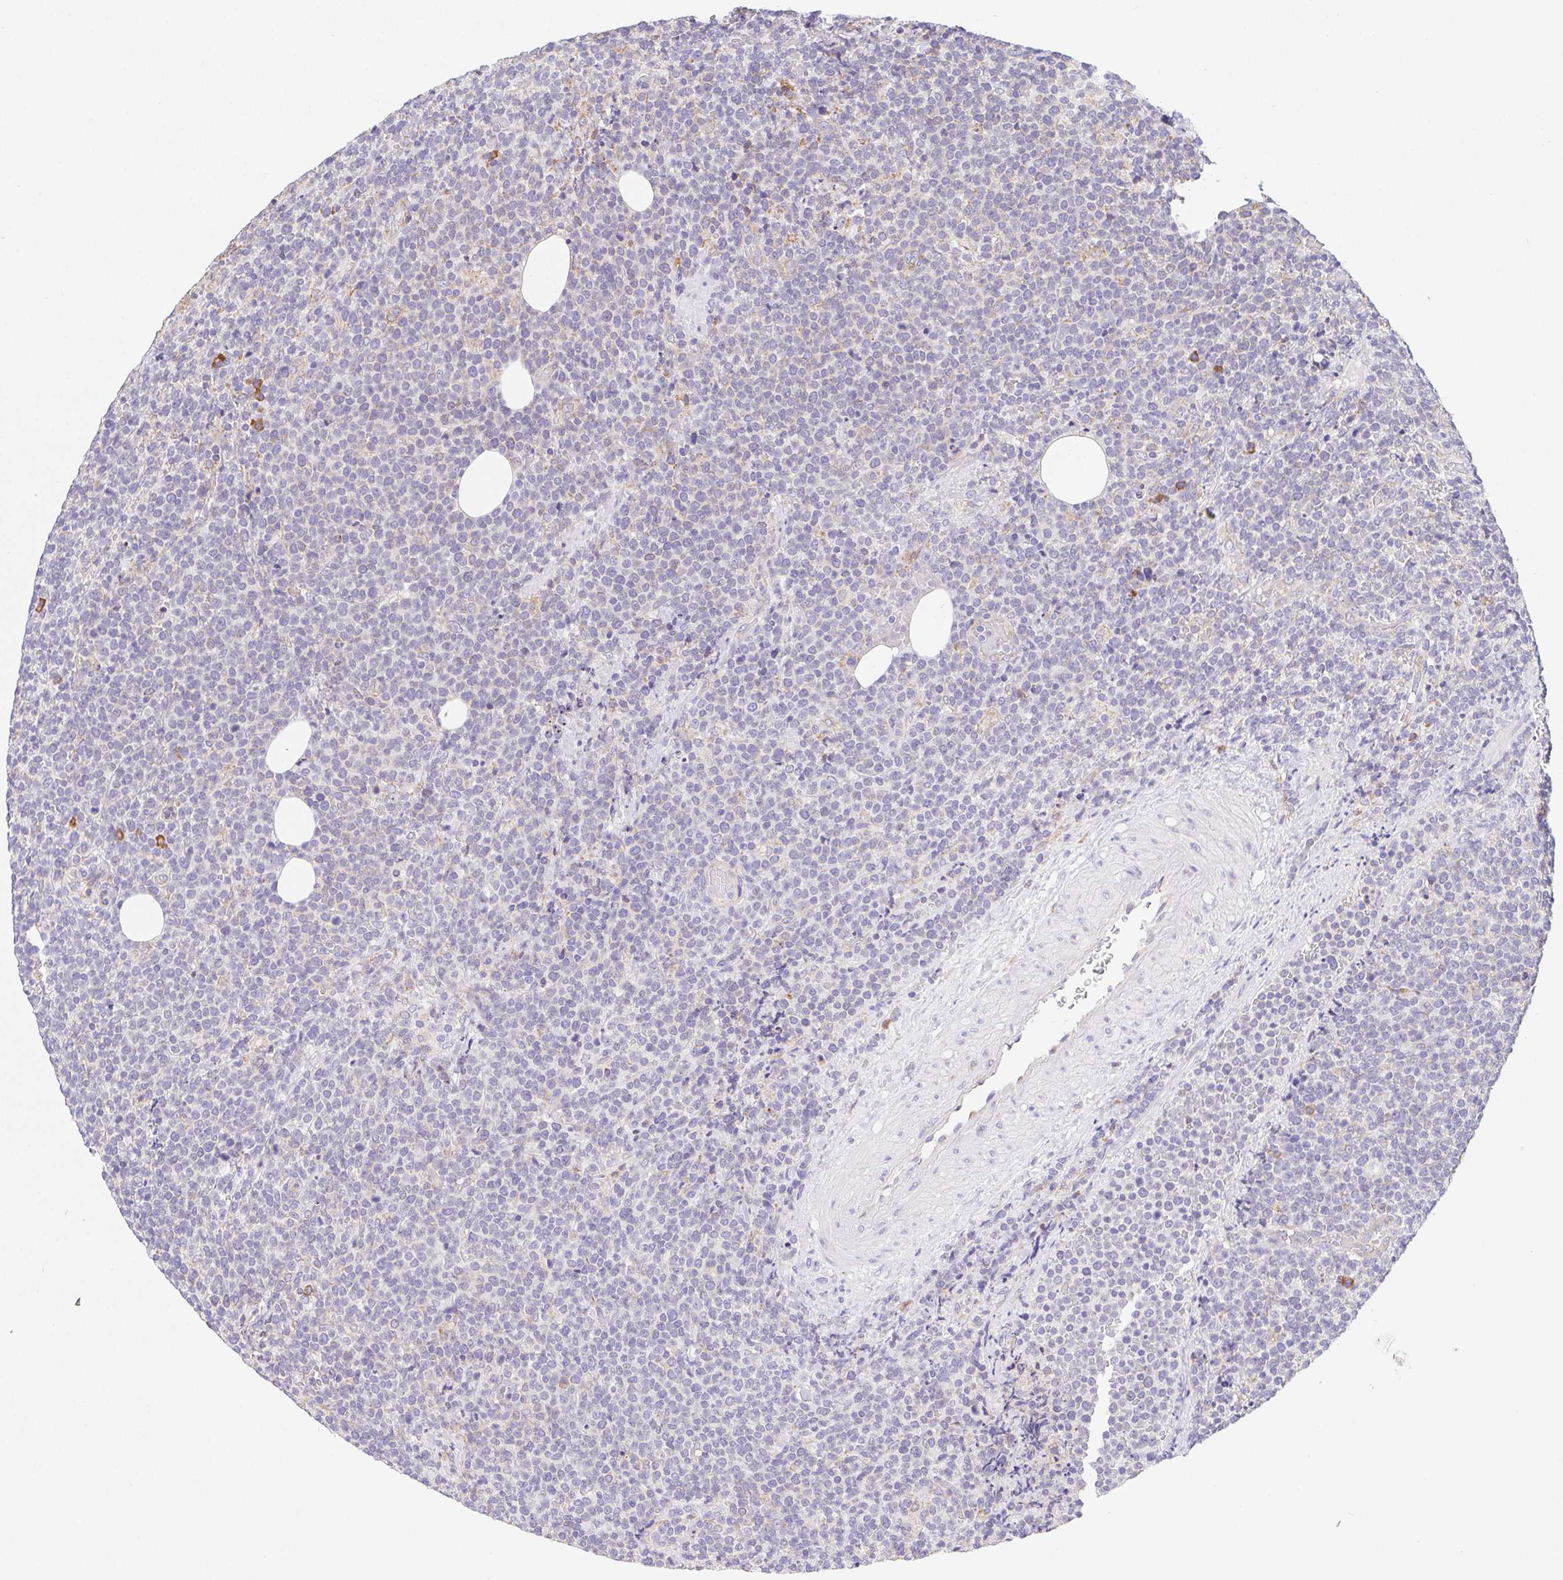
{"staining": {"intensity": "negative", "quantity": "none", "location": "none"}, "tissue": "lymphoma", "cell_type": "Tumor cells", "image_type": "cancer", "snomed": [{"axis": "morphology", "description": "Malignant lymphoma, non-Hodgkin's type, High grade"}, {"axis": "topography", "description": "Lymph node"}], "caption": "Human lymphoma stained for a protein using IHC reveals no expression in tumor cells.", "gene": "ADAM8", "patient": {"sex": "male", "age": 61}}